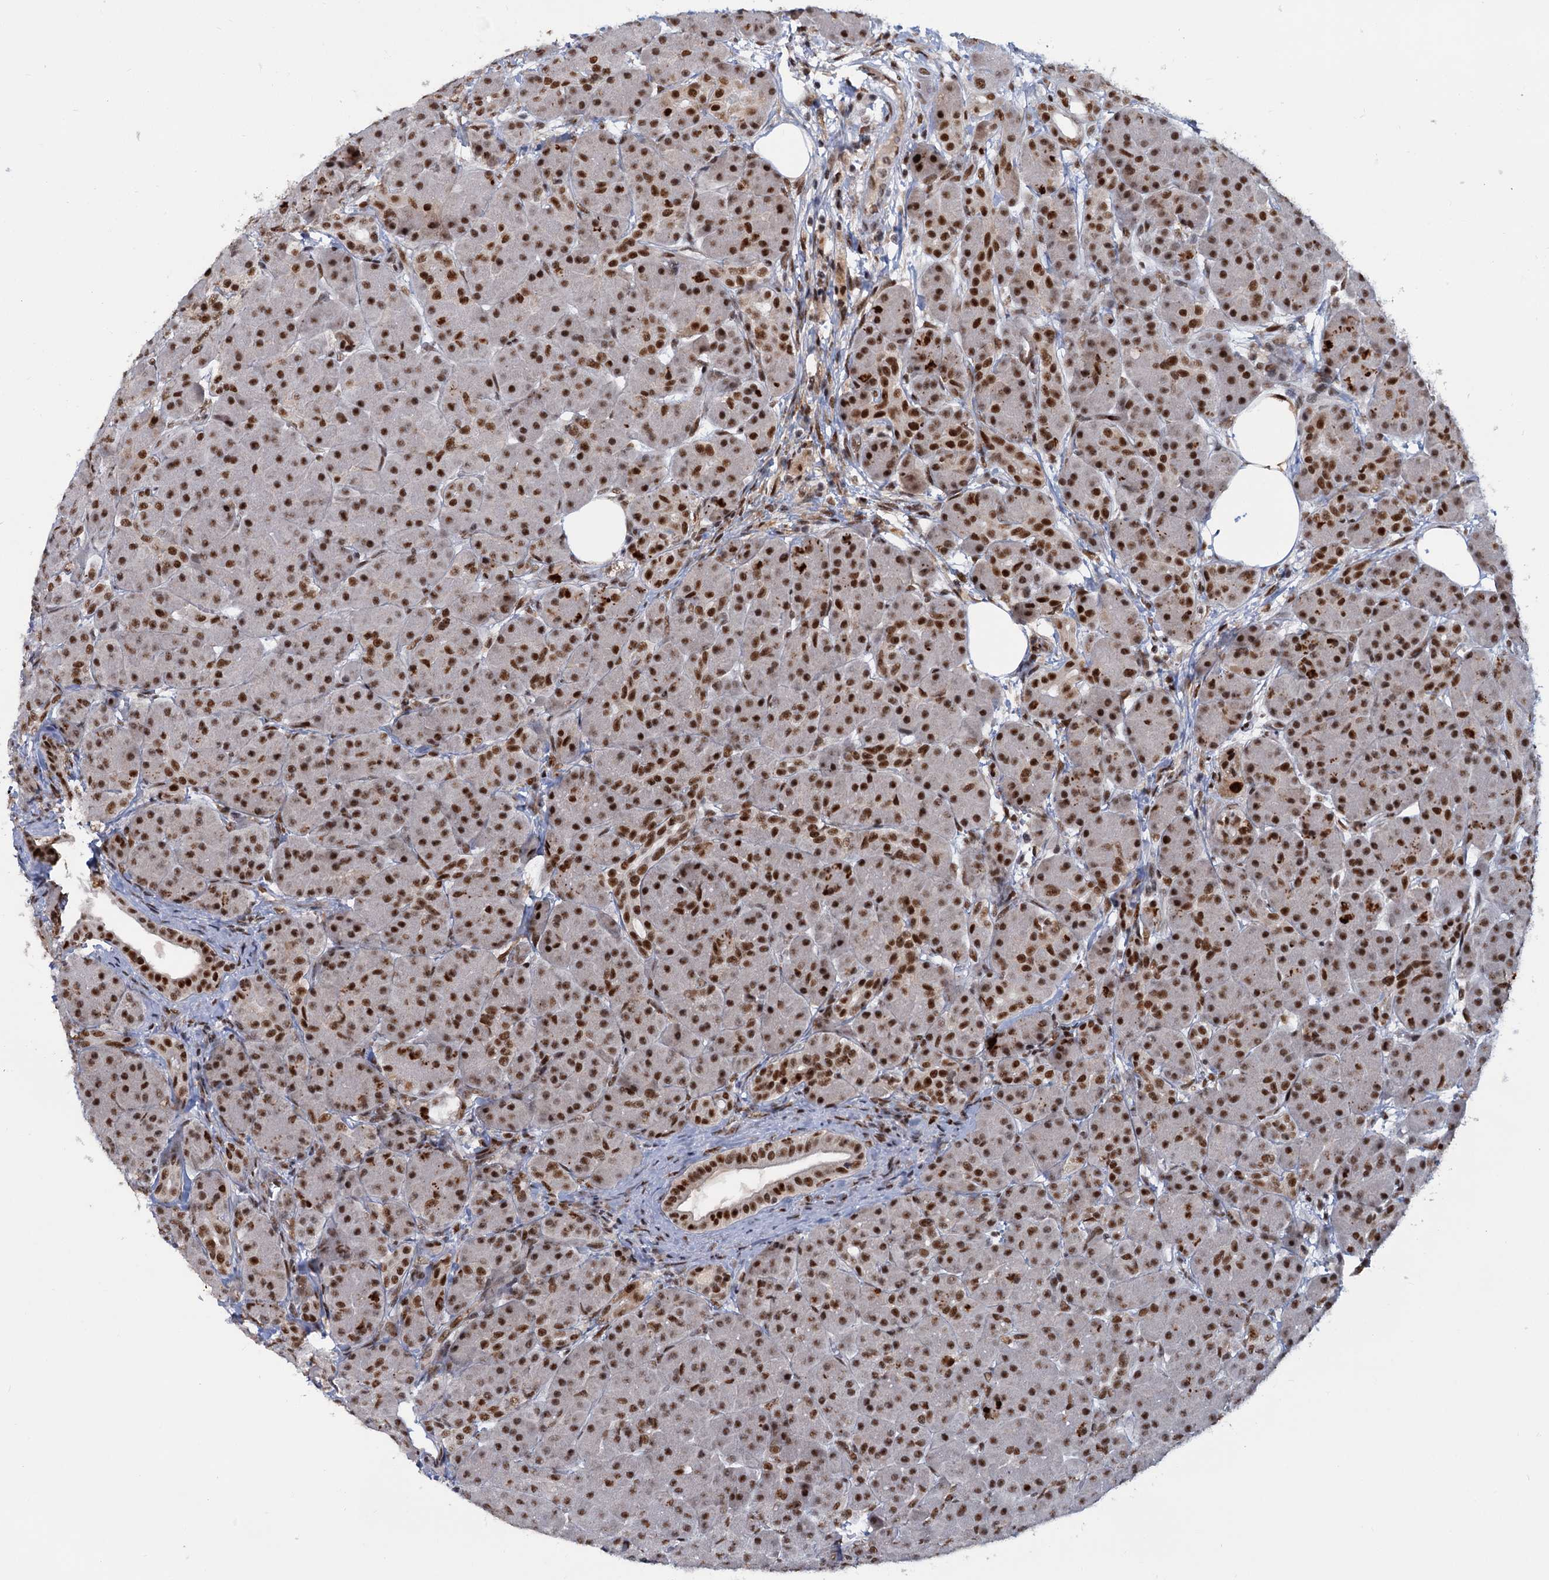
{"staining": {"intensity": "moderate", "quantity": ">75%", "location": "nuclear"}, "tissue": "pancreas", "cell_type": "Exocrine glandular cells", "image_type": "normal", "snomed": [{"axis": "morphology", "description": "Normal tissue, NOS"}, {"axis": "topography", "description": "Pancreas"}], "caption": "IHC photomicrograph of benign pancreas: human pancreas stained using immunohistochemistry (IHC) displays medium levels of moderate protein expression localized specifically in the nuclear of exocrine glandular cells, appearing as a nuclear brown color.", "gene": "WBP4", "patient": {"sex": "male", "age": 63}}